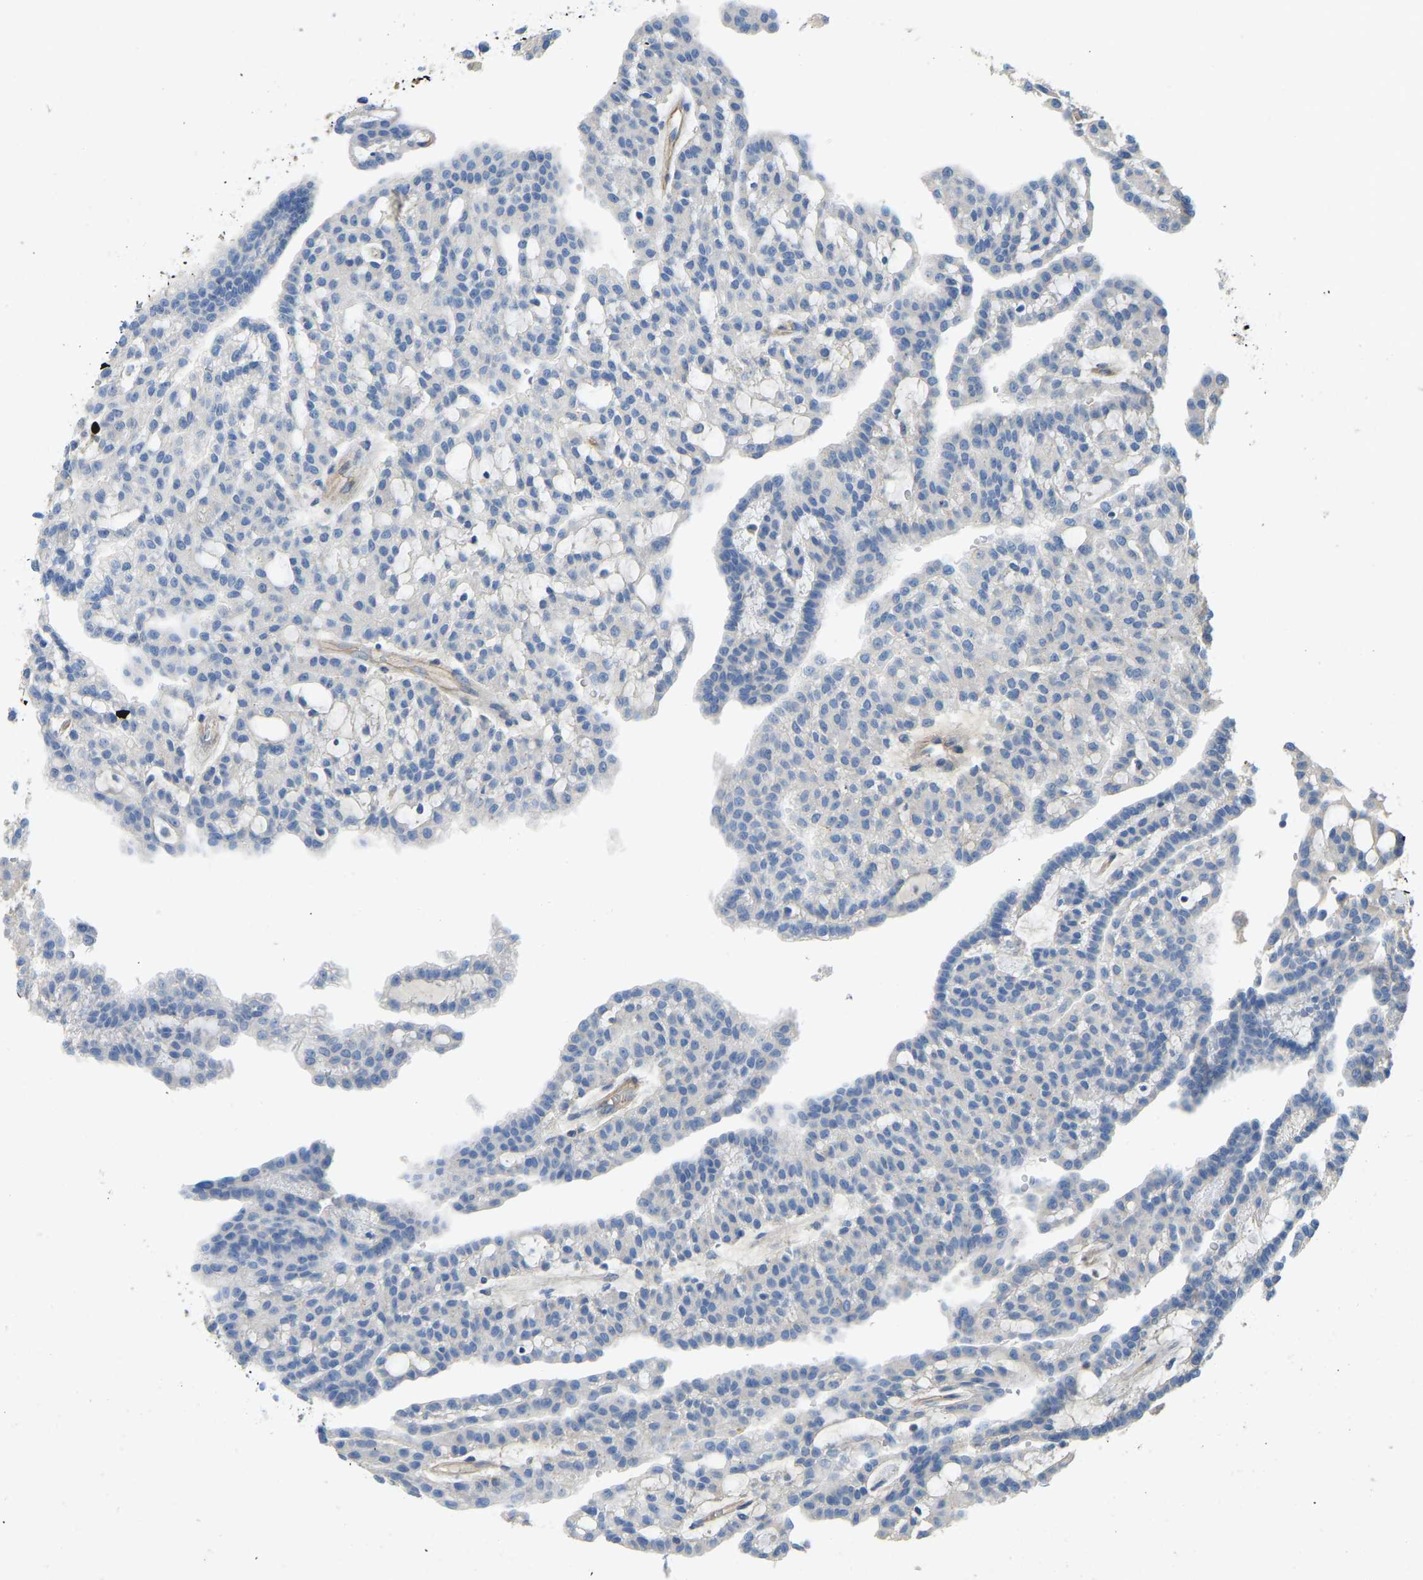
{"staining": {"intensity": "negative", "quantity": "none", "location": "none"}, "tissue": "renal cancer", "cell_type": "Tumor cells", "image_type": "cancer", "snomed": [{"axis": "morphology", "description": "Adenocarcinoma, NOS"}, {"axis": "topography", "description": "Kidney"}], "caption": "DAB immunohistochemical staining of human renal cancer (adenocarcinoma) reveals no significant staining in tumor cells.", "gene": "TECTA", "patient": {"sex": "male", "age": 63}}